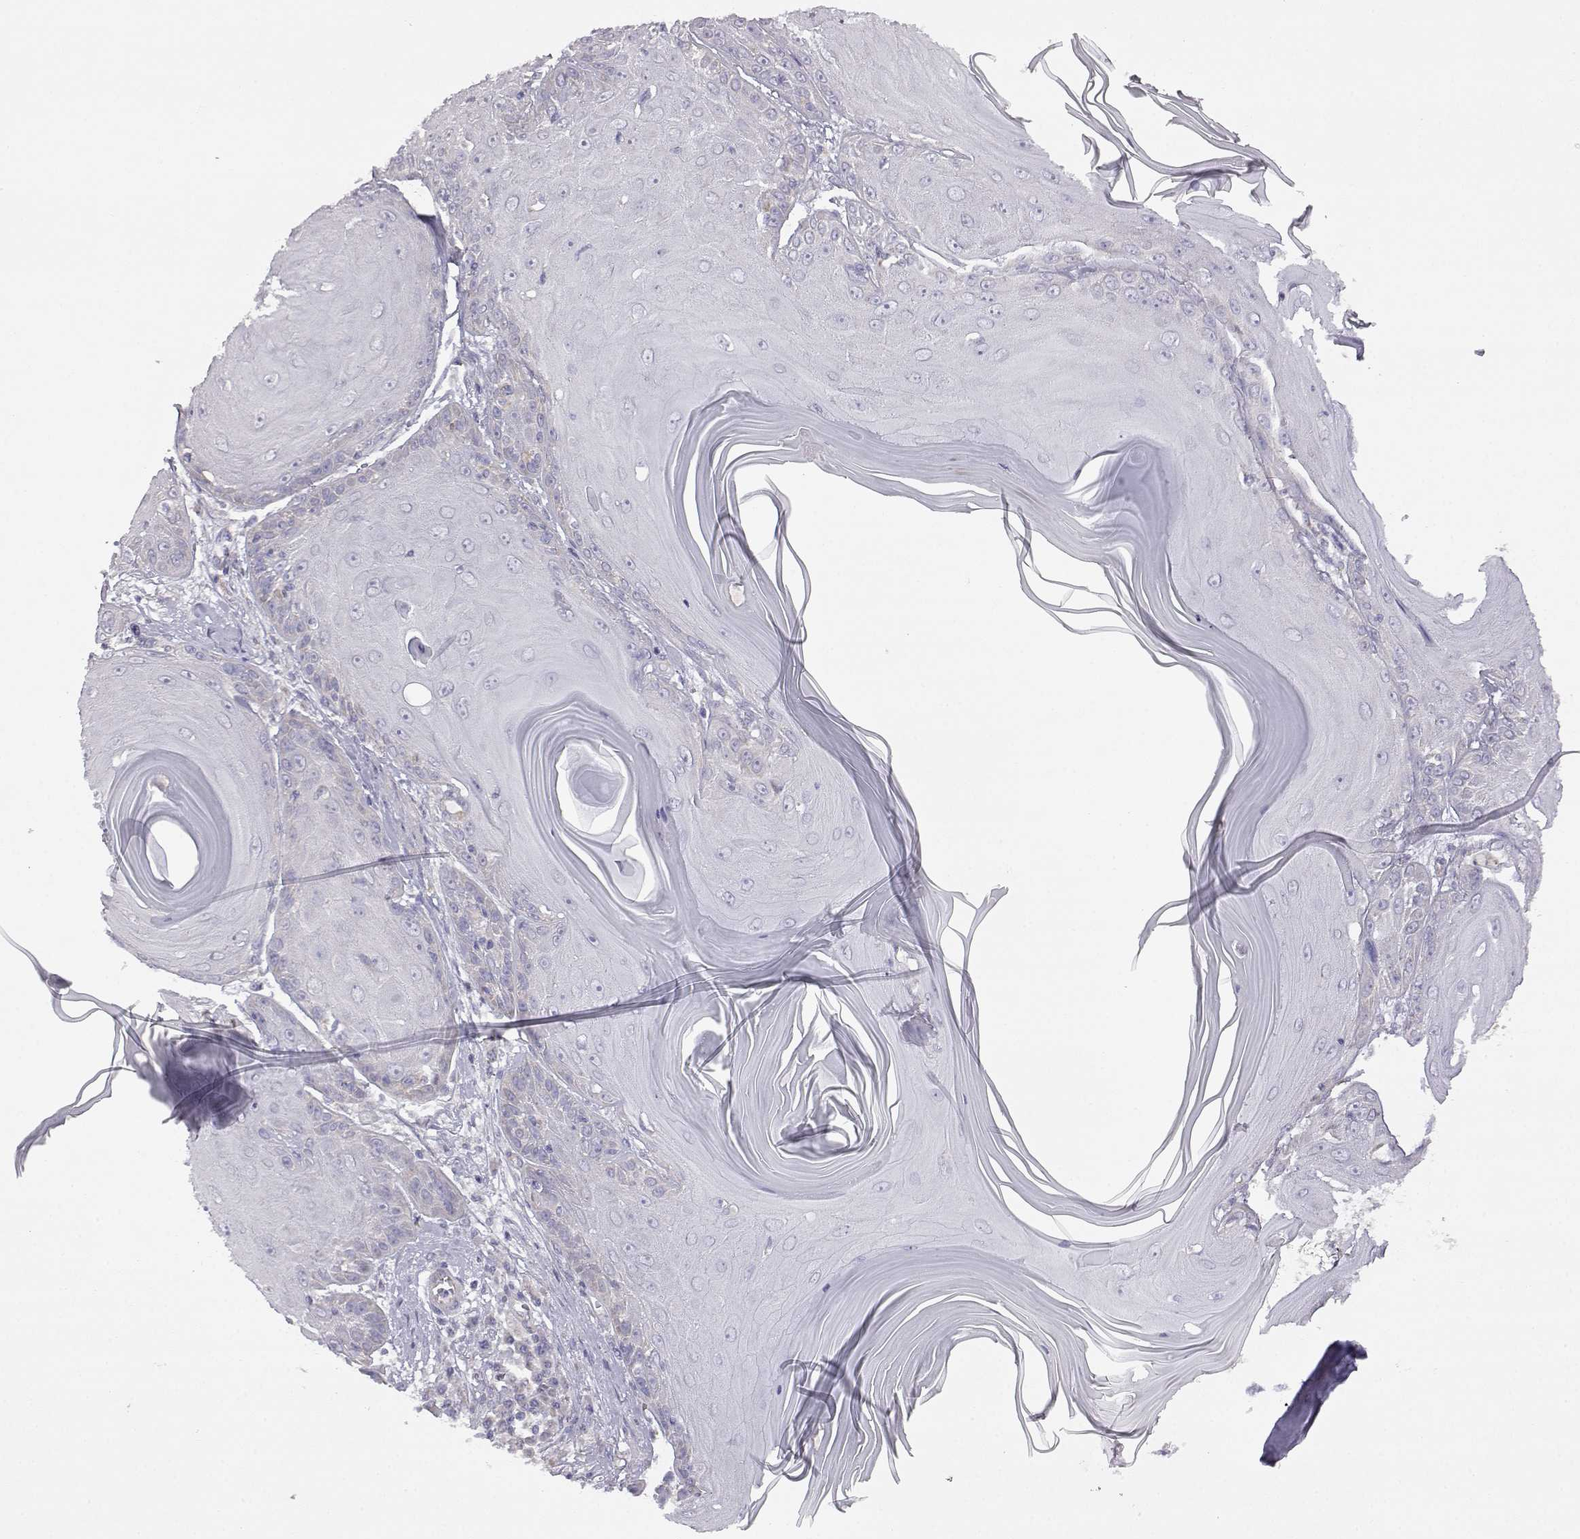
{"staining": {"intensity": "negative", "quantity": "none", "location": "none"}, "tissue": "skin cancer", "cell_type": "Tumor cells", "image_type": "cancer", "snomed": [{"axis": "morphology", "description": "Squamous cell carcinoma, NOS"}, {"axis": "topography", "description": "Skin"}, {"axis": "topography", "description": "Vulva"}], "caption": "DAB (3,3'-diaminobenzidine) immunohistochemical staining of skin squamous cell carcinoma displays no significant expression in tumor cells.", "gene": "DDC", "patient": {"sex": "female", "age": 85}}